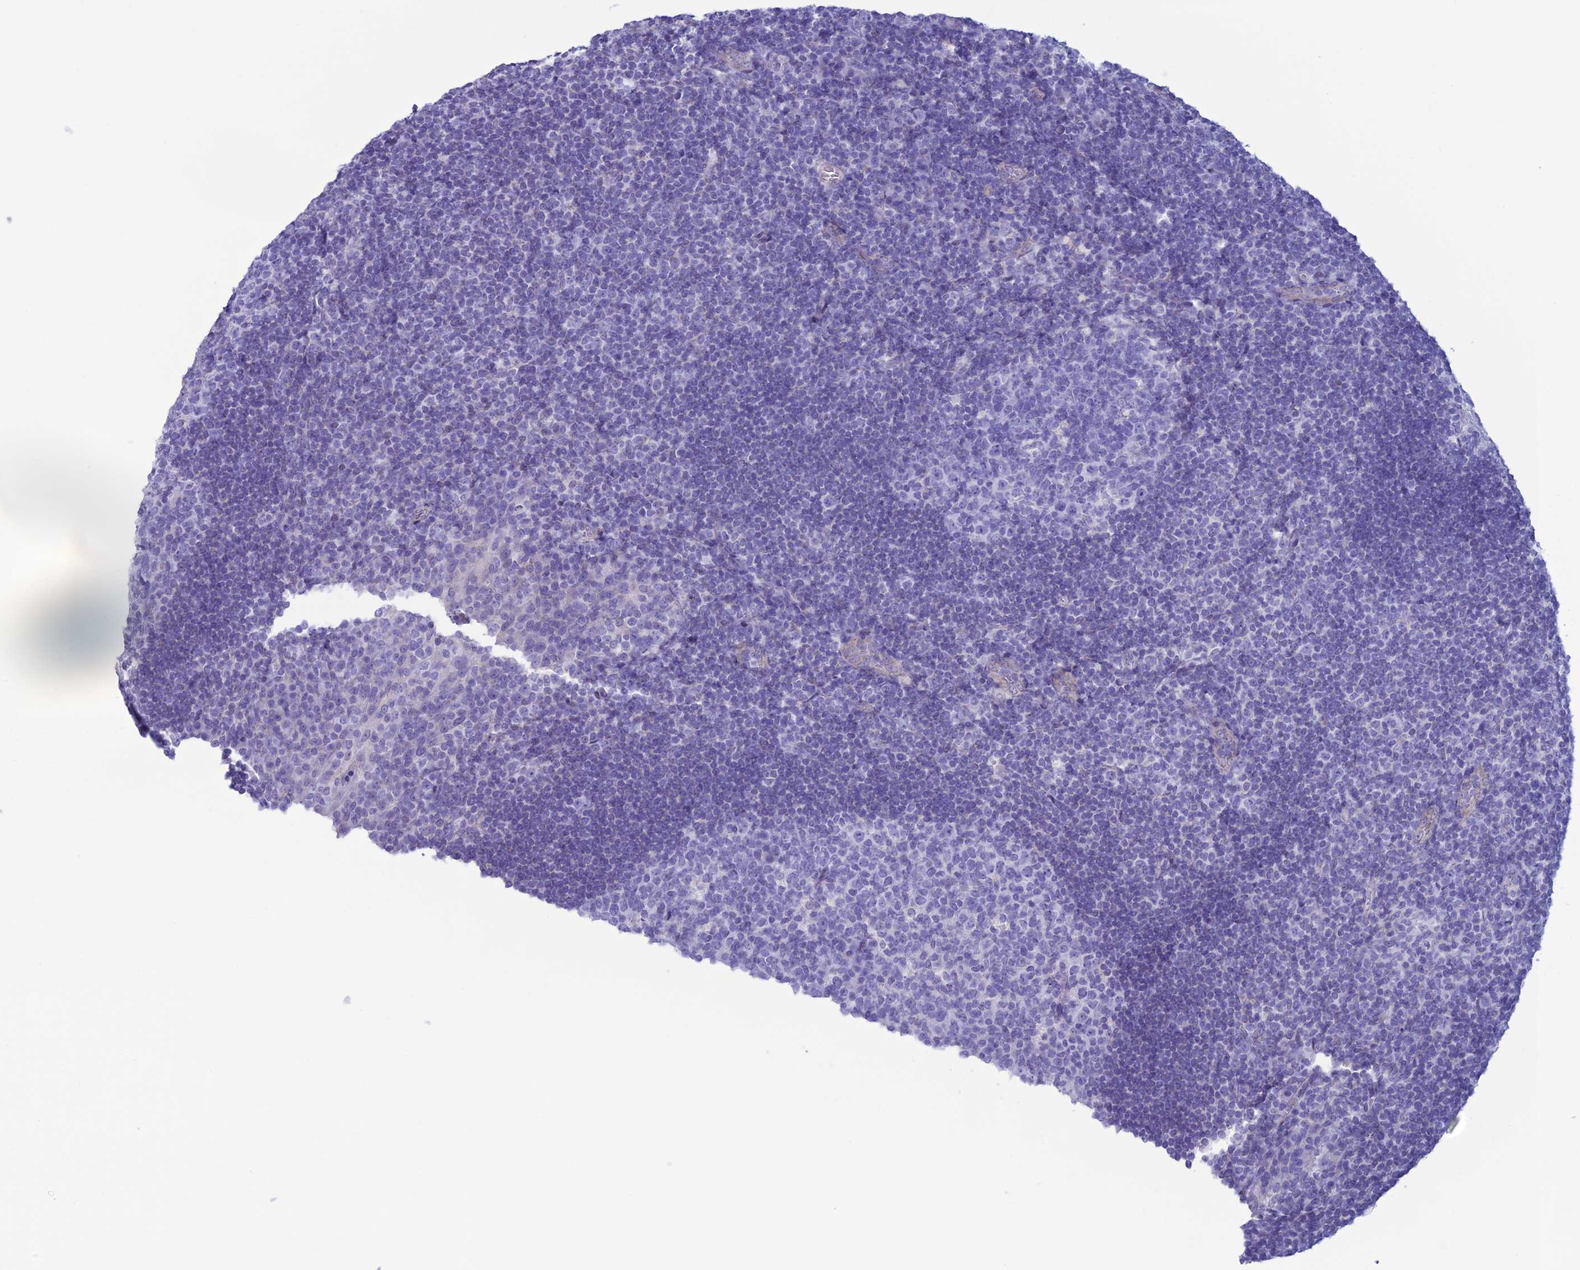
{"staining": {"intensity": "negative", "quantity": "none", "location": "none"}, "tissue": "tonsil", "cell_type": "Germinal center cells", "image_type": "normal", "snomed": [{"axis": "morphology", "description": "Normal tissue, NOS"}, {"axis": "topography", "description": "Tonsil"}], "caption": "A photomicrograph of tonsil stained for a protein demonstrates no brown staining in germinal center cells.", "gene": "CFAP210", "patient": {"sex": "male", "age": 17}}